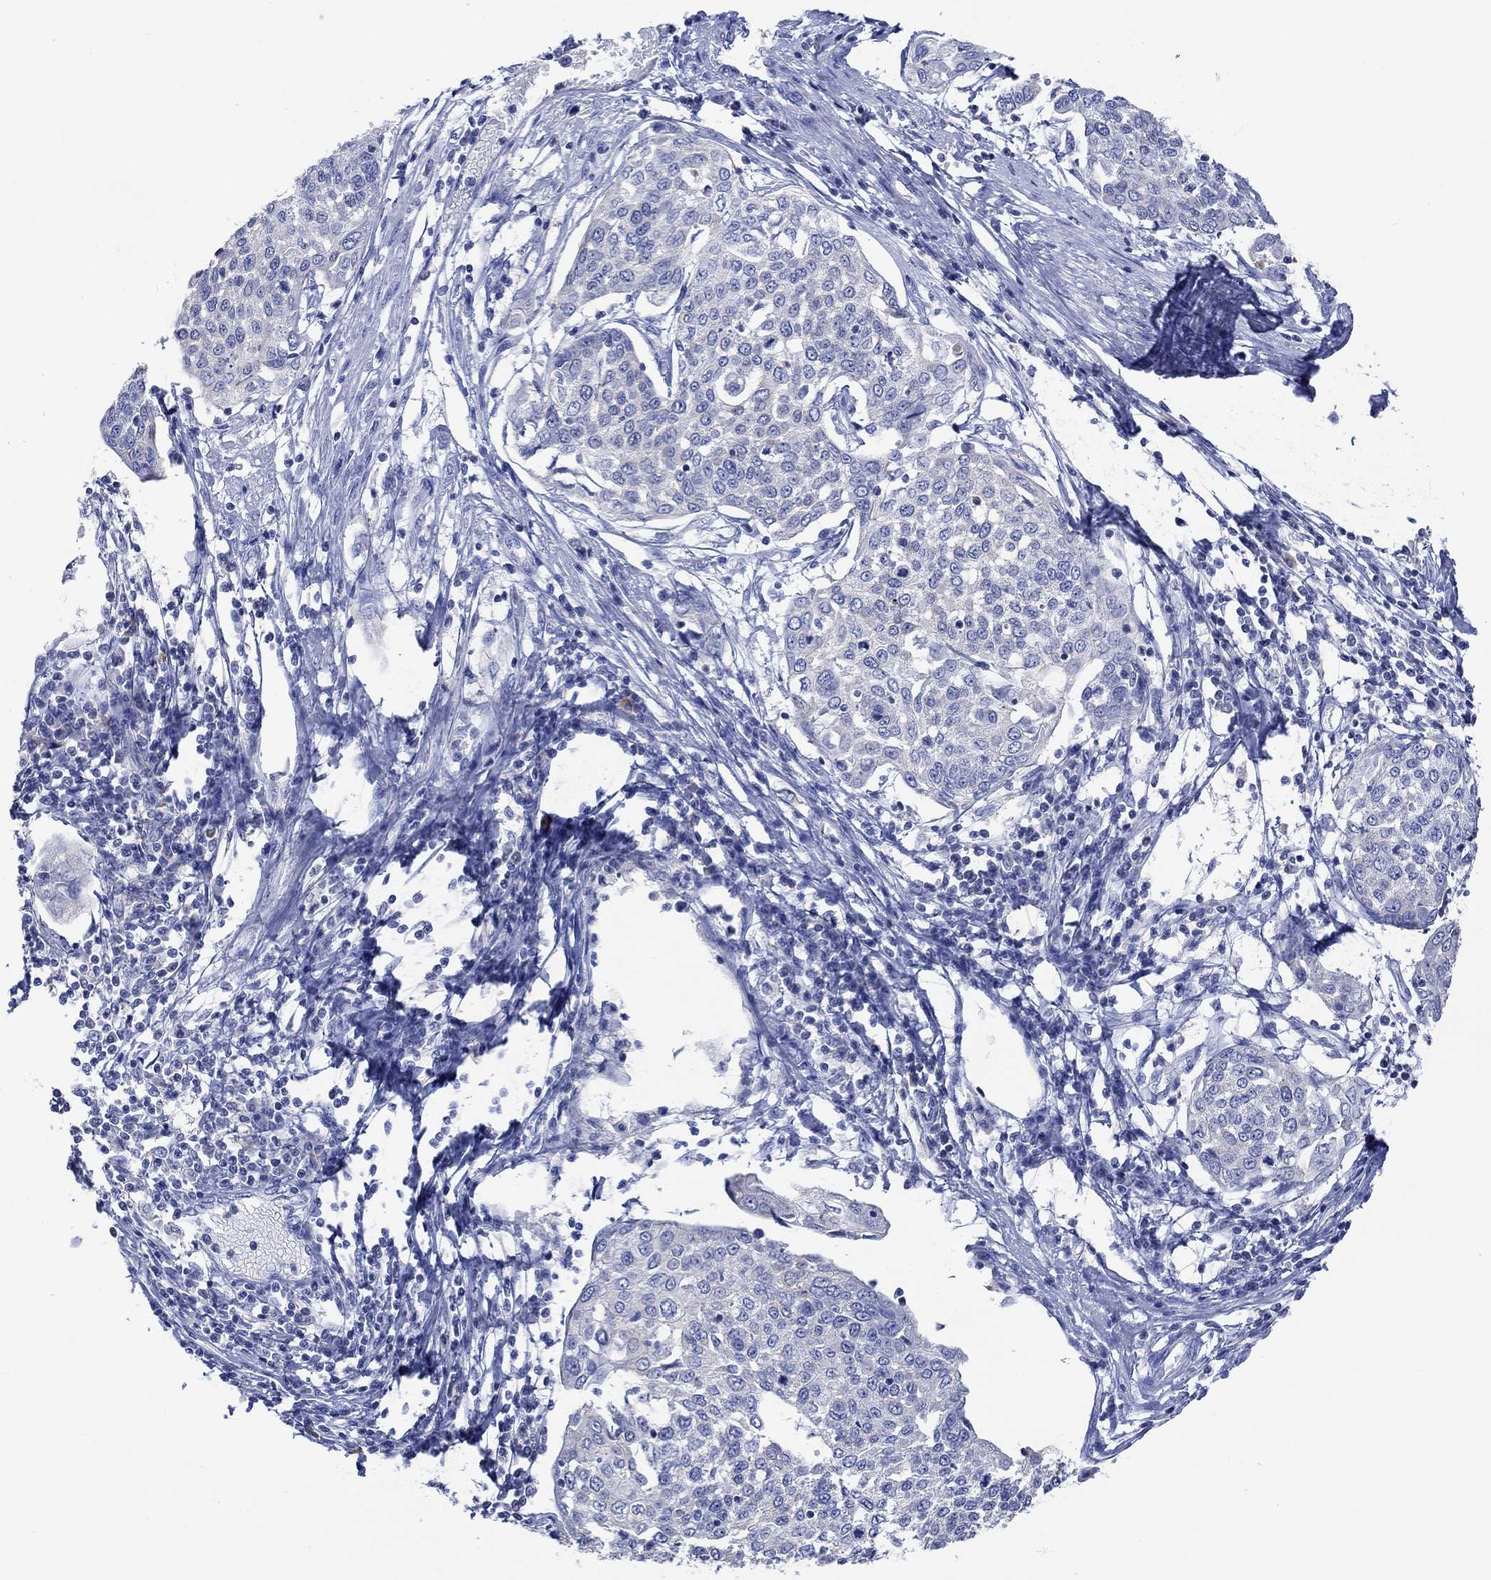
{"staining": {"intensity": "negative", "quantity": "none", "location": "none"}, "tissue": "cervical cancer", "cell_type": "Tumor cells", "image_type": "cancer", "snomed": [{"axis": "morphology", "description": "Squamous cell carcinoma, NOS"}, {"axis": "topography", "description": "Cervix"}], "caption": "Immunohistochemistry photomicrograph of squamous cell carcinoma (cervical) stained for a protein (brown), which demonstrates no positivity in tumor cells.", "gene": "GCM1", "patient": {"sex": "female", "age": 34}}